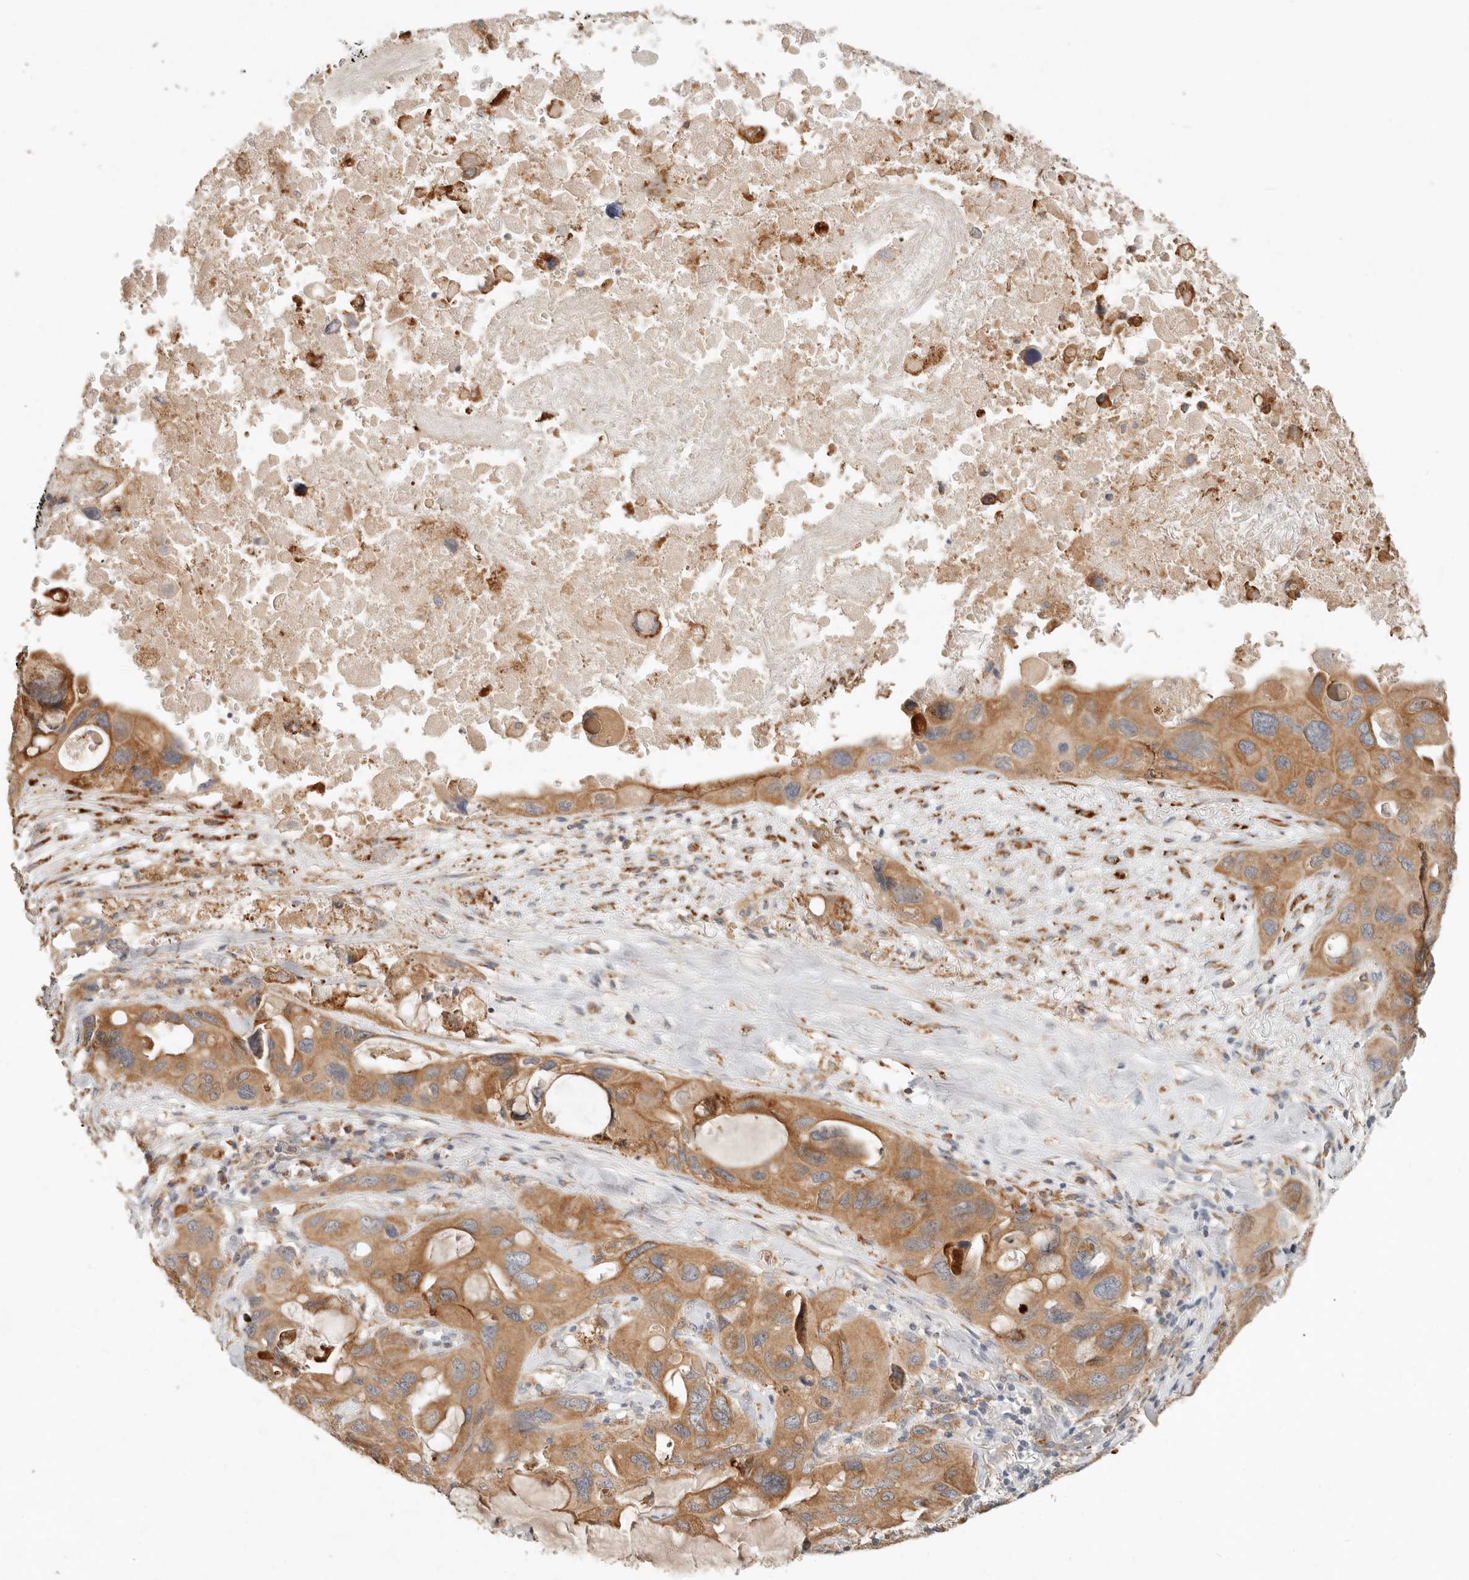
{"staining": {"intensity": "moderate", "quantity": ">75%", "location": "cytoplasmic/membranous"}, "tissue": "lung cancer", "cell_type": "Tumor cells", "image_type": "cancer", "snomed": [{"axis": "morphology", "description": "Squamous cell carcinoma, NOS"}, {"axis": "topography", "description": "Lung"}], "caption": "A medium amount of moderate cytoplasmic/membranous staining is appreciated in about >75% of tumor cells in lung squamous cell carcinoma tissue.", "gene": "ARHGEF10L", "patient": {"sex": "female", "age": 73}}